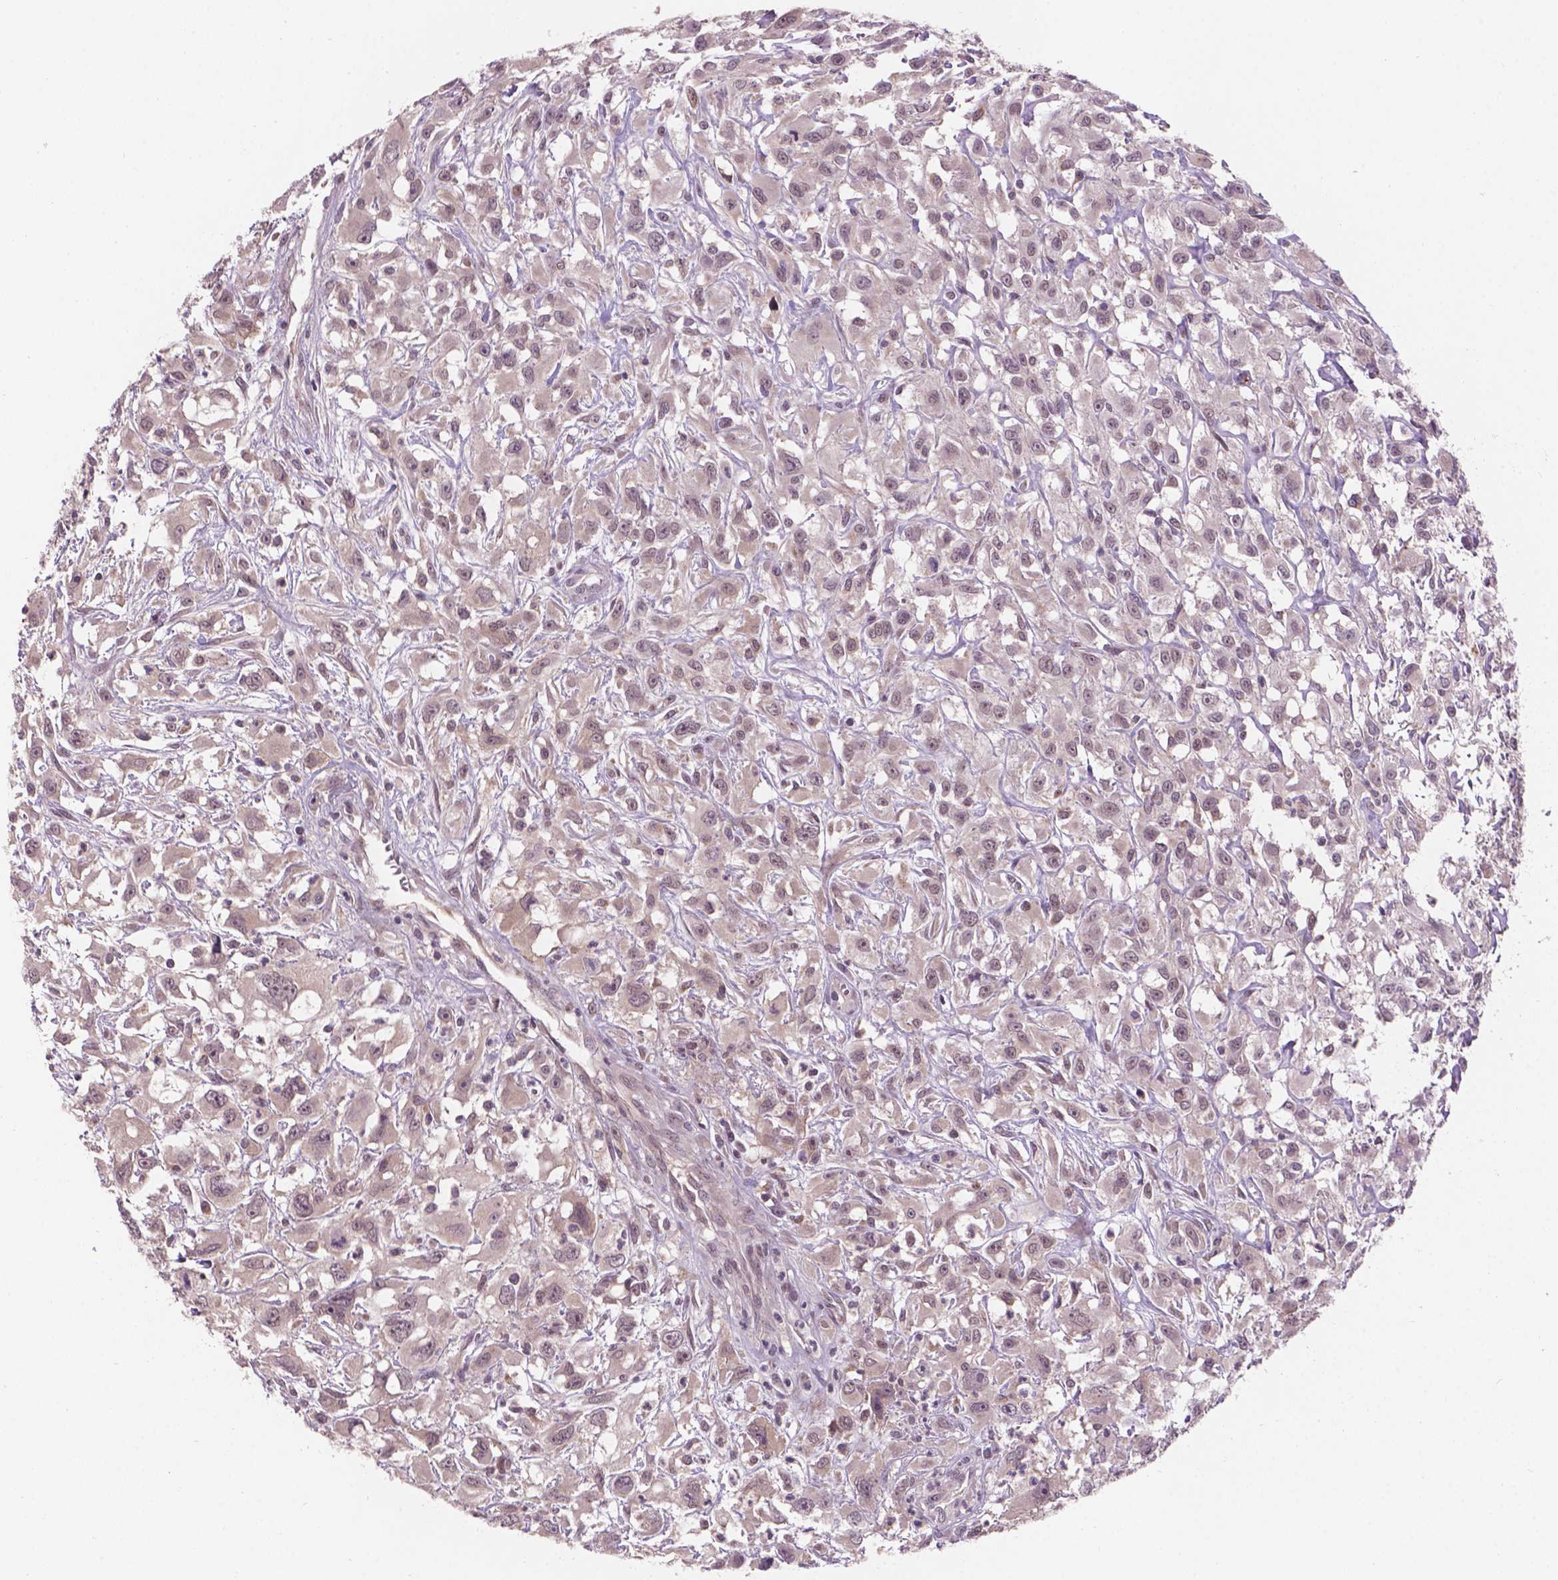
{"staining": {"intensity": "weak", "quantity": "<25%", "location": "cytoplasmic/membranous"}, "tissue": "head and neck cancer", "cell_type": "Tumor cells", "image_type": "cancer", "snomed": [{"axis": "morphology", "description": "Squamous cell carcinoma, NOS"}, {"axis": "morphology", "description": "Squamous cell carcinoma, metastatic, NOS"}, {"axis": "topography", "description": "Oral tissue"}, {"axis": "topography", "description": "Head-Neck"}], "caption": "There is no significant expression in tumor cells of metastatic squamous cell carcinoma (head and neck).", "gene": "GXYLT2", "patient": {"sex": "female", "age": 85}}